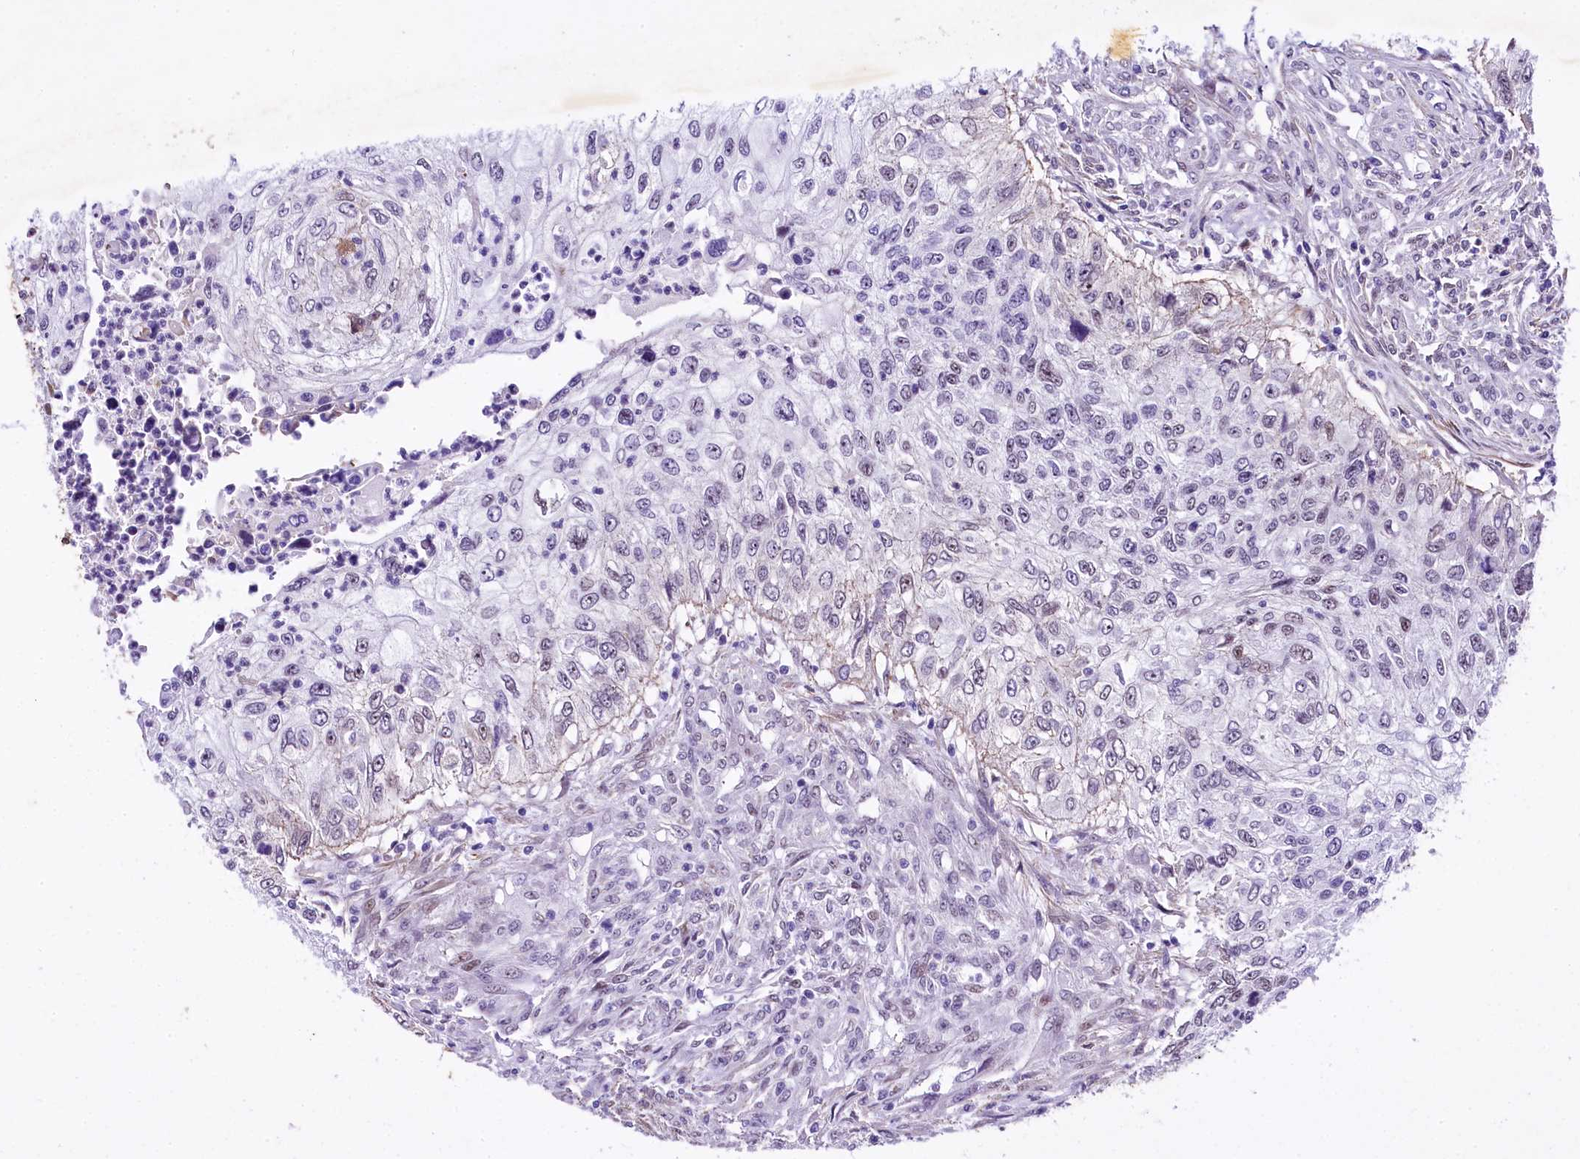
{"staining": {"intensity": "negative", "quantity": "none", "location": "none"}, "tissue": "urothelial cancer", "cell_type": "Tumor cells", "image_type": "cancer", "snomed": [{"axis": "morphology", "description": "Urothelial carcinoma, High grade"}, {"axis": "topography", "description": "Urinary bladder"}], "caption": "This is a histopathology image of immunohistochemistry staining of urothelial cancer, which shows no positivity in tumor cells.", "gene": "SAMD10", "patient": {"sex": "female", "age": 60}}